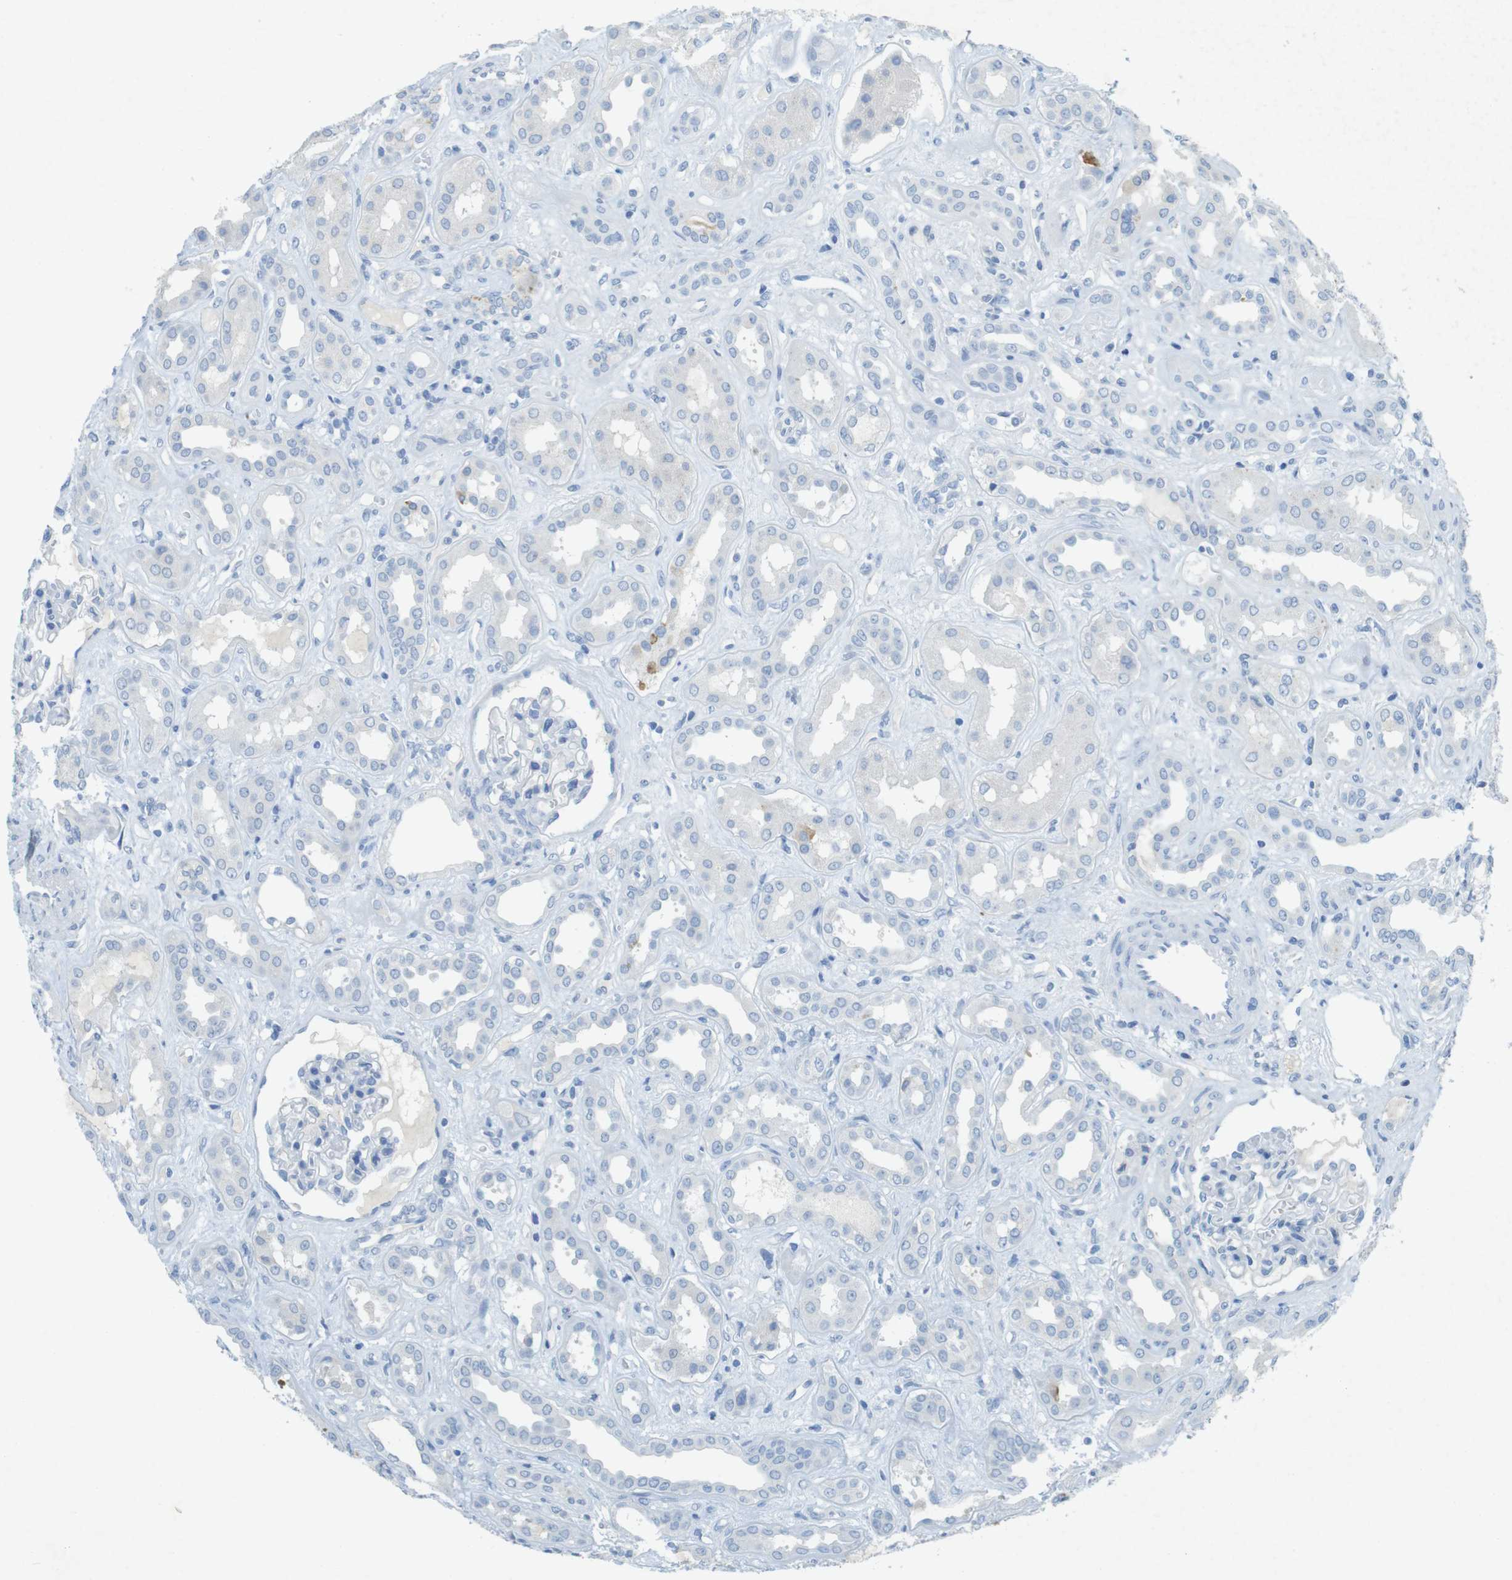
{"staining": {"intensity": "negative", "quantity": "none", "location": "none"}, "tissue": "kidney", "cell_type": "Cells in glomeruli", "image_type": "normal", "snomed": [{"axis": "morphology", "description": "Normal tissue, NOS"}, {"axis": "topography", "description": "Kidney"}], "caption": "IHC image of benign kidney: human kidney stained with DAB (3,3'-diaminobenzidine) displays no significant protein staining in cells in glomeruli.", "gene": "CD320", "patient": {"sex": "male", "age": 59}}